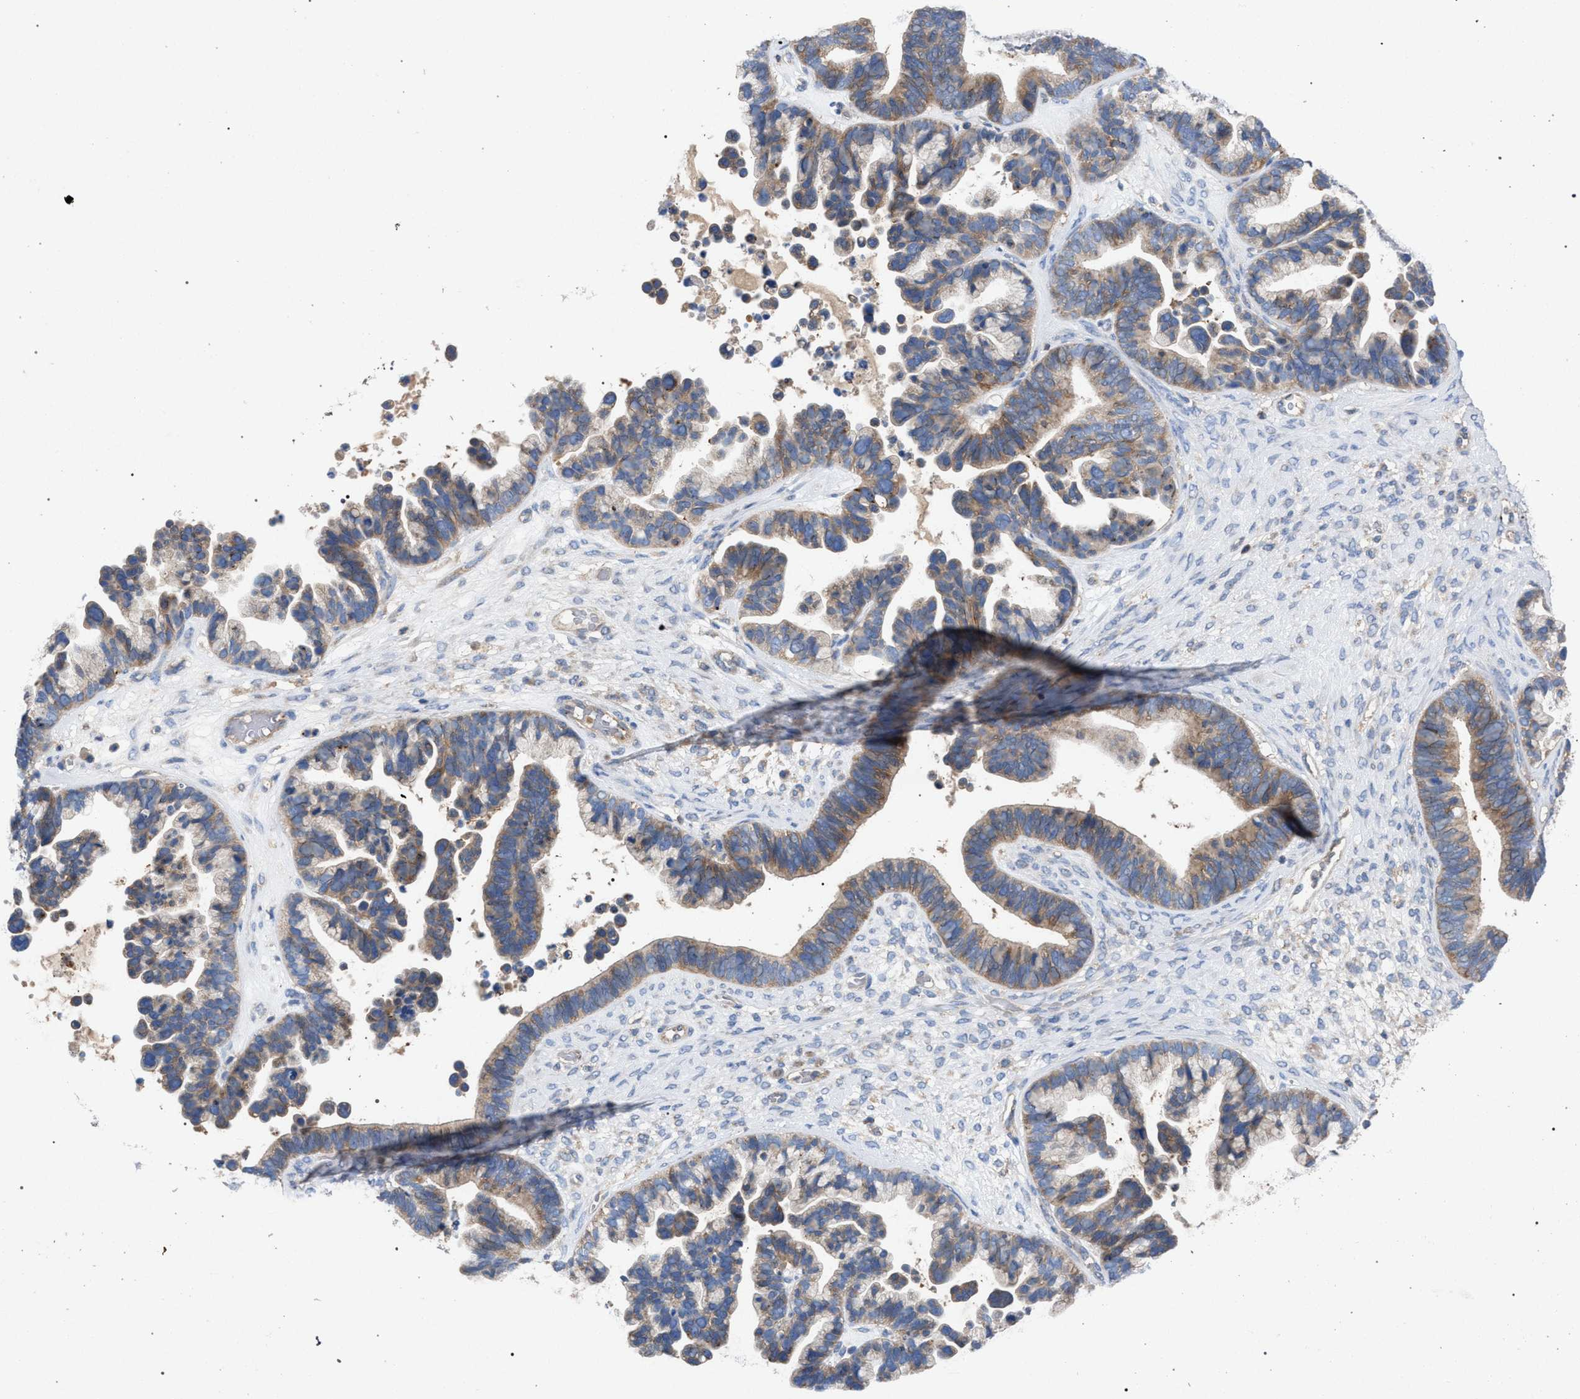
{"staining": {"intensity": "moderate", "quantity": ">75%", "location": "cytoplasmic/membranous"}, "tissue": "ovarian cancer", "cell_type": "Tumor cells", "image_type": "cancer", "snomed": [{"axis": "morphology", "description": "Cystadenocarcinoma, serous, NOS"}, {"axis": "topography", "description": "Ovary"}], "caption": "Immunohistochemistry (IHC) of human serous cystadenocarcinoma (ovarian) reveals medium levels of moderate cytoplasmic/membranous positivity in about >75% of tumor cells.", "gene": "VPS13A", "patient": {"sex": "female", "age": 56}}